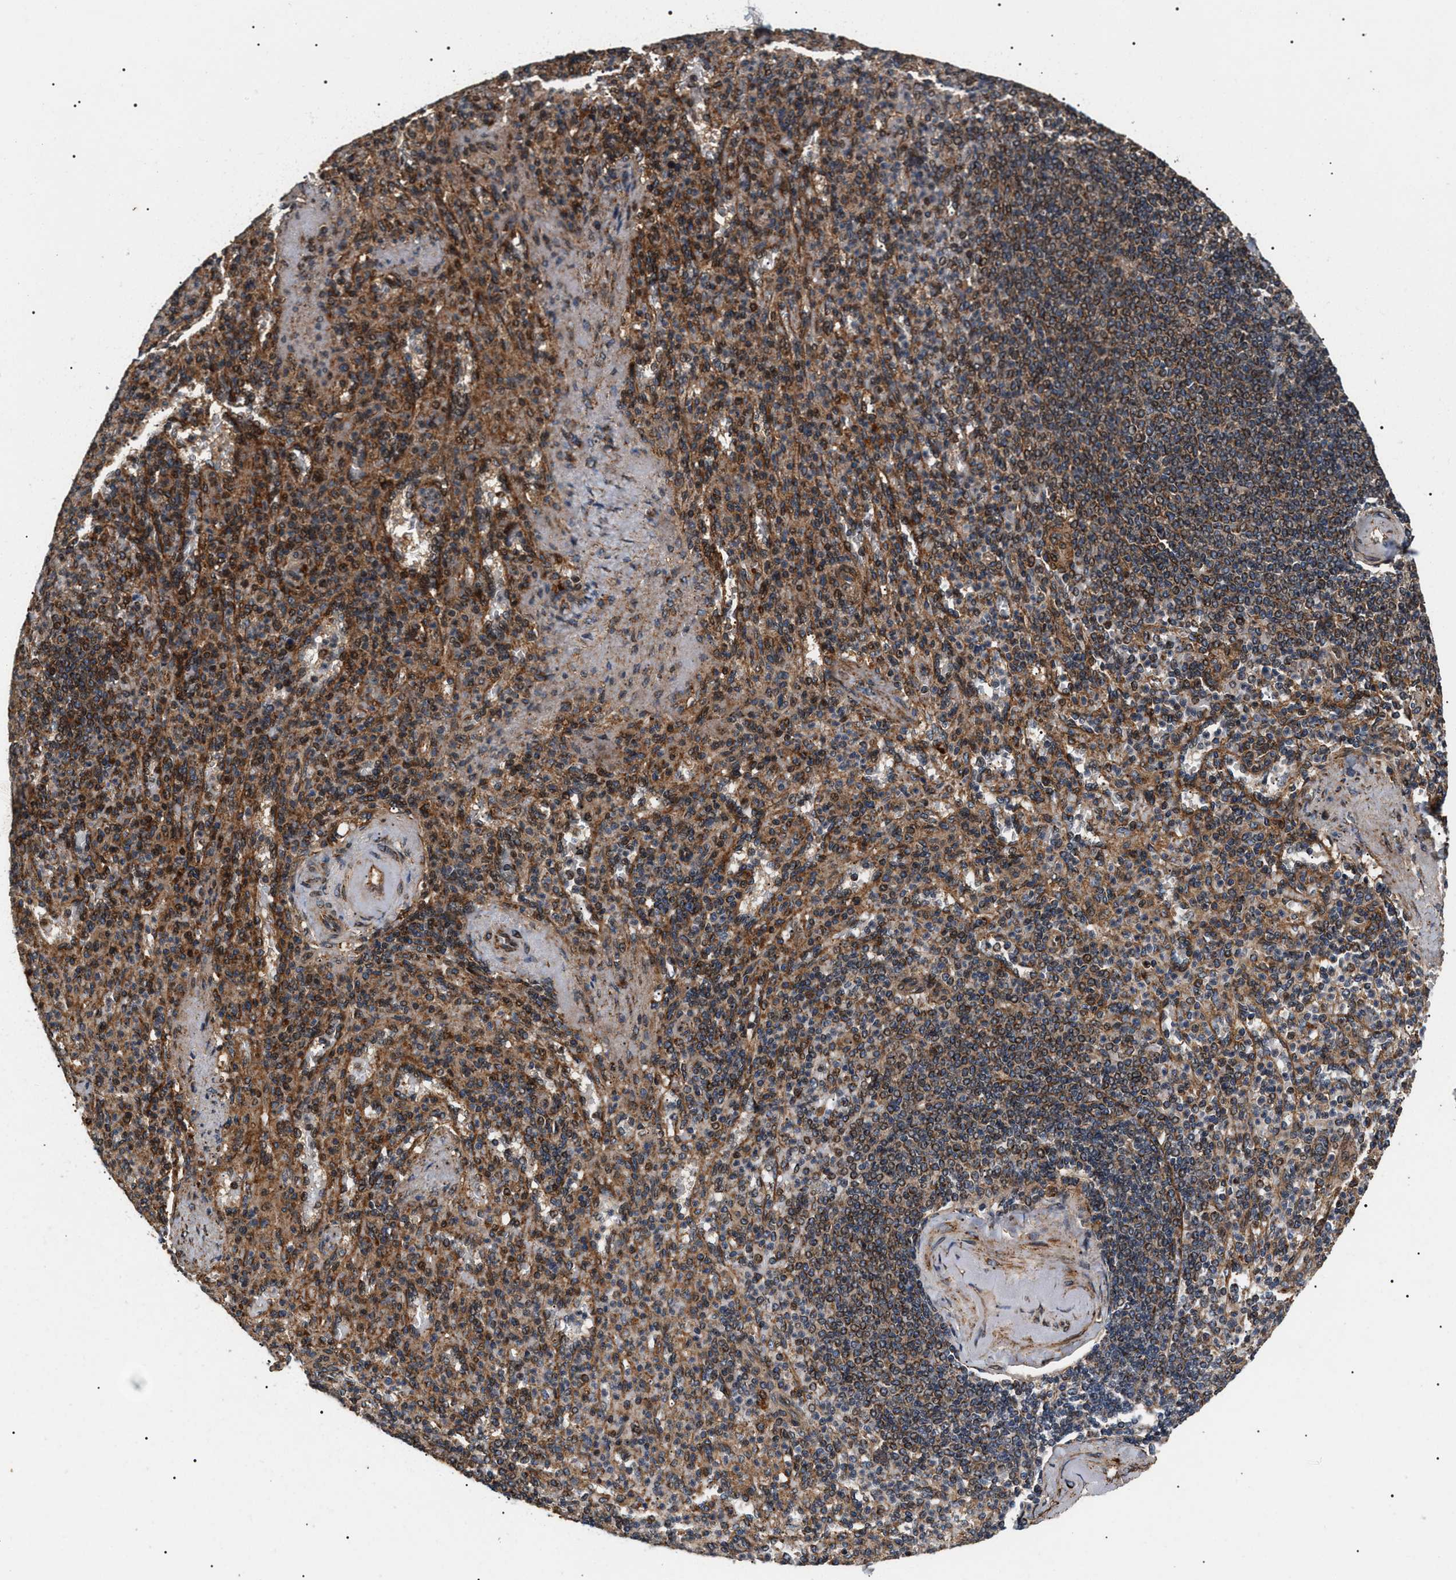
{"staining": {"intensity": "moderate", "quantity": "25%-75%", "location": "cytoplasmic/membranous,nuclear"}, "tissue": "spleen", "cell_type": "Cells in red pulp", "image_type": "normal", "snomed": [{"axis": "morphology", "description": "Normal tissue, NOS"}, {"axis": "topography", "description": "Spleen"}], "caption": "About 25%-75% of cells in red pulp in normal spleen demonstrate moderate cytoplasmic/membranous,nuclear protein expression as visualized by brown immunohistochemical staining.", "gene": "ZBTB26", "patient": {"sex": "female", "age": 74}}